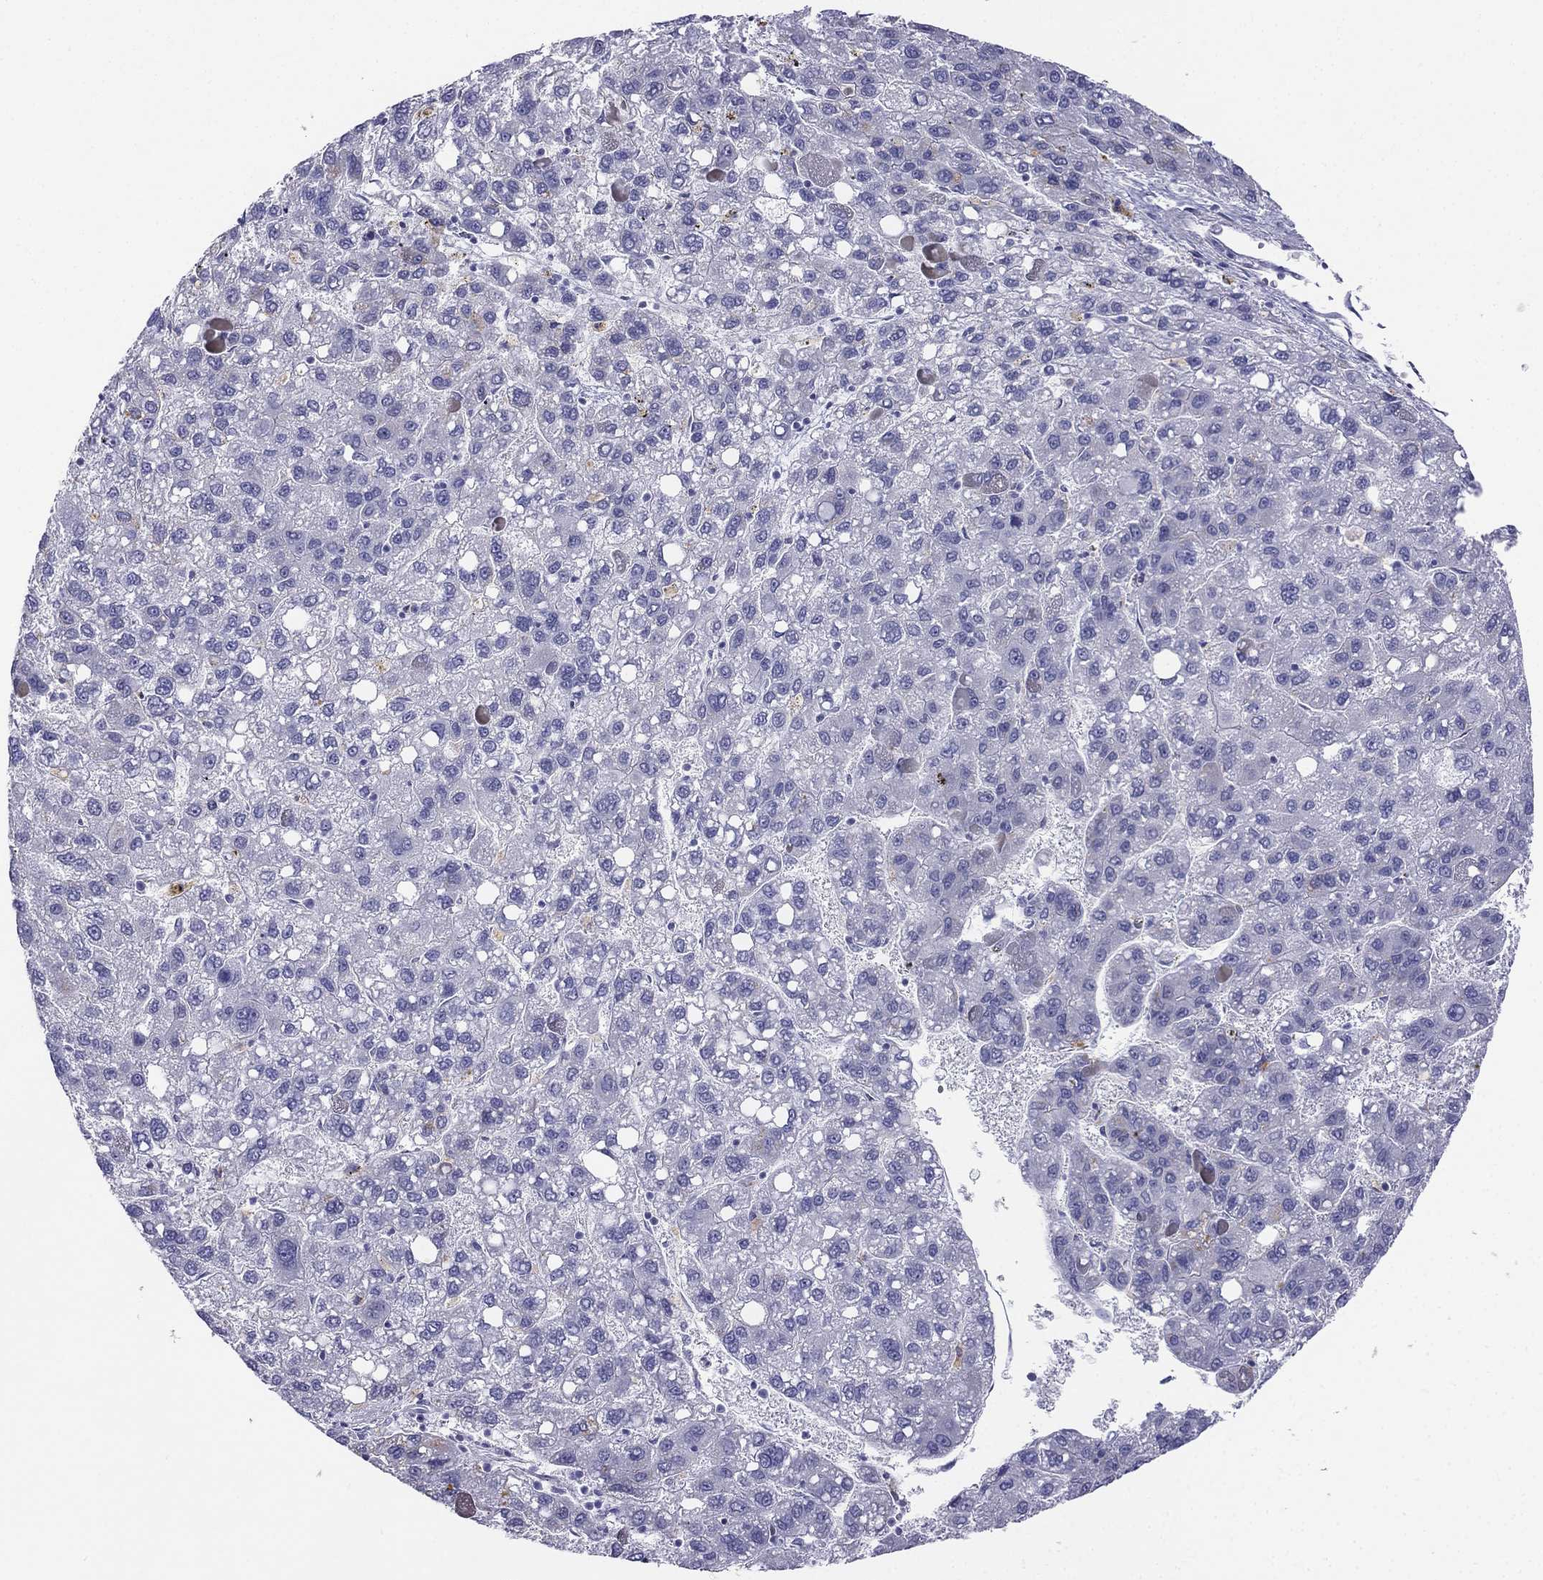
{"staining": {"intensity": "negative", "quantity": "none", "location": "none"}, "tissue": "liver cancer", "cell_type": "Tumor cells", "image_type": "cancer", "snomed": [{"axis": "morphology", "description": "Carcinoma, Hepatocellular, NOS"}, {"axis": "topography", "description": "Liver"}], "caption": "An immunohistochemistry histopathology image of hepatocellular carcinoma (liver) is shown. There is no staining in tumor cells of hepatocellular carcinoma (liver).", "gene": "ALOXE3", "patient": {"sex": "female", "age": 82}}